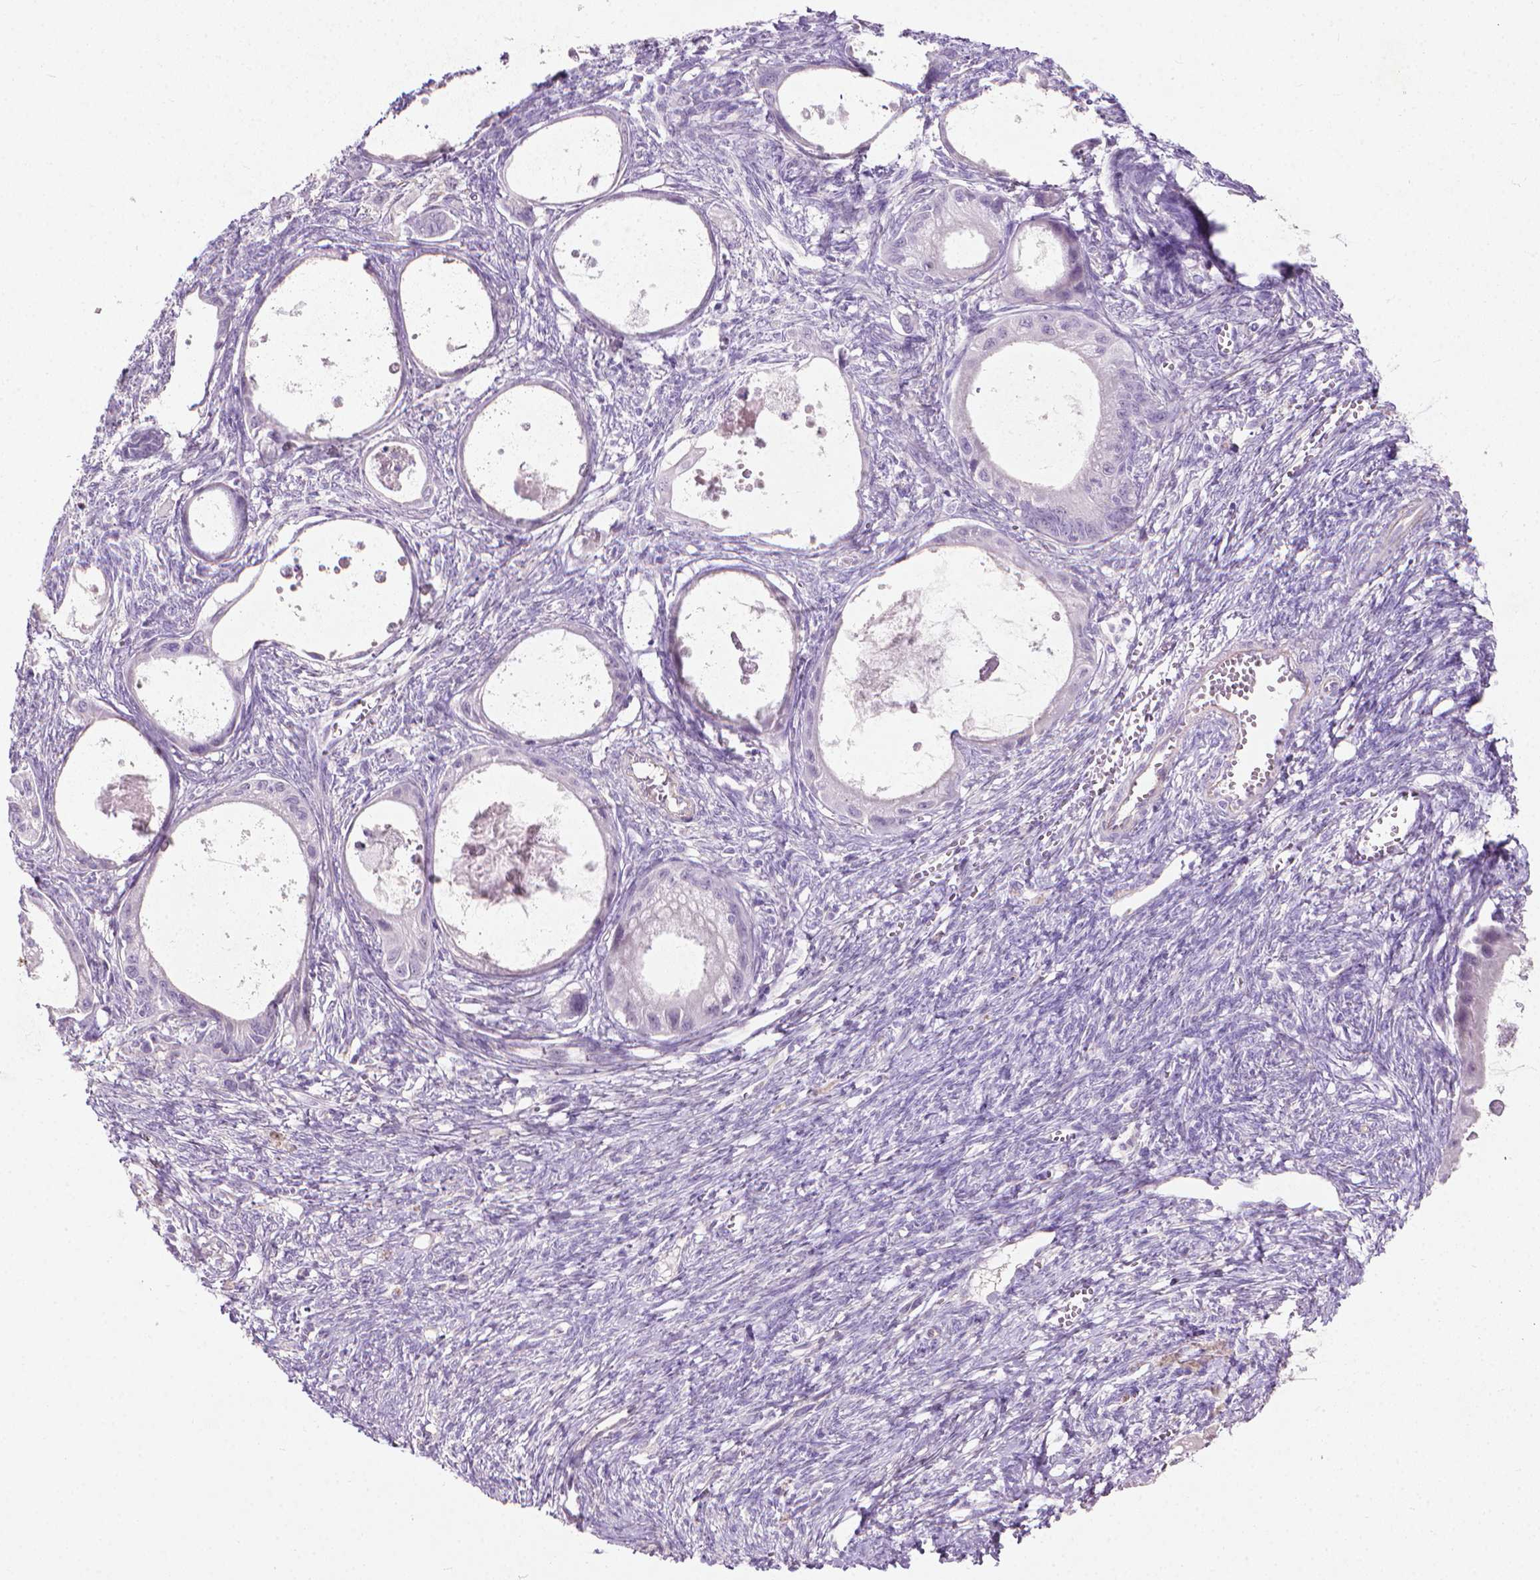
{"staining": {"intensity": "negative", "quantity": "none", "location": "none"}, "tissue": "ovarian cancer", "cell_type": "Tumor cells", "image_type": "cancer", "snomed": [{"axis": "morphology", "description": "Cystadenocarcinoma, mucinous, NOS"}, {"axis": "topography", "description": "Ovary"}], "caption": "This is an immunohistochemistry image of ovarian cancer (mucinous cystadenocarcinoma). There is no positivity in tumor cells.", "gene": "KRT73", "patient": {"sex": "female", "age": 64}}